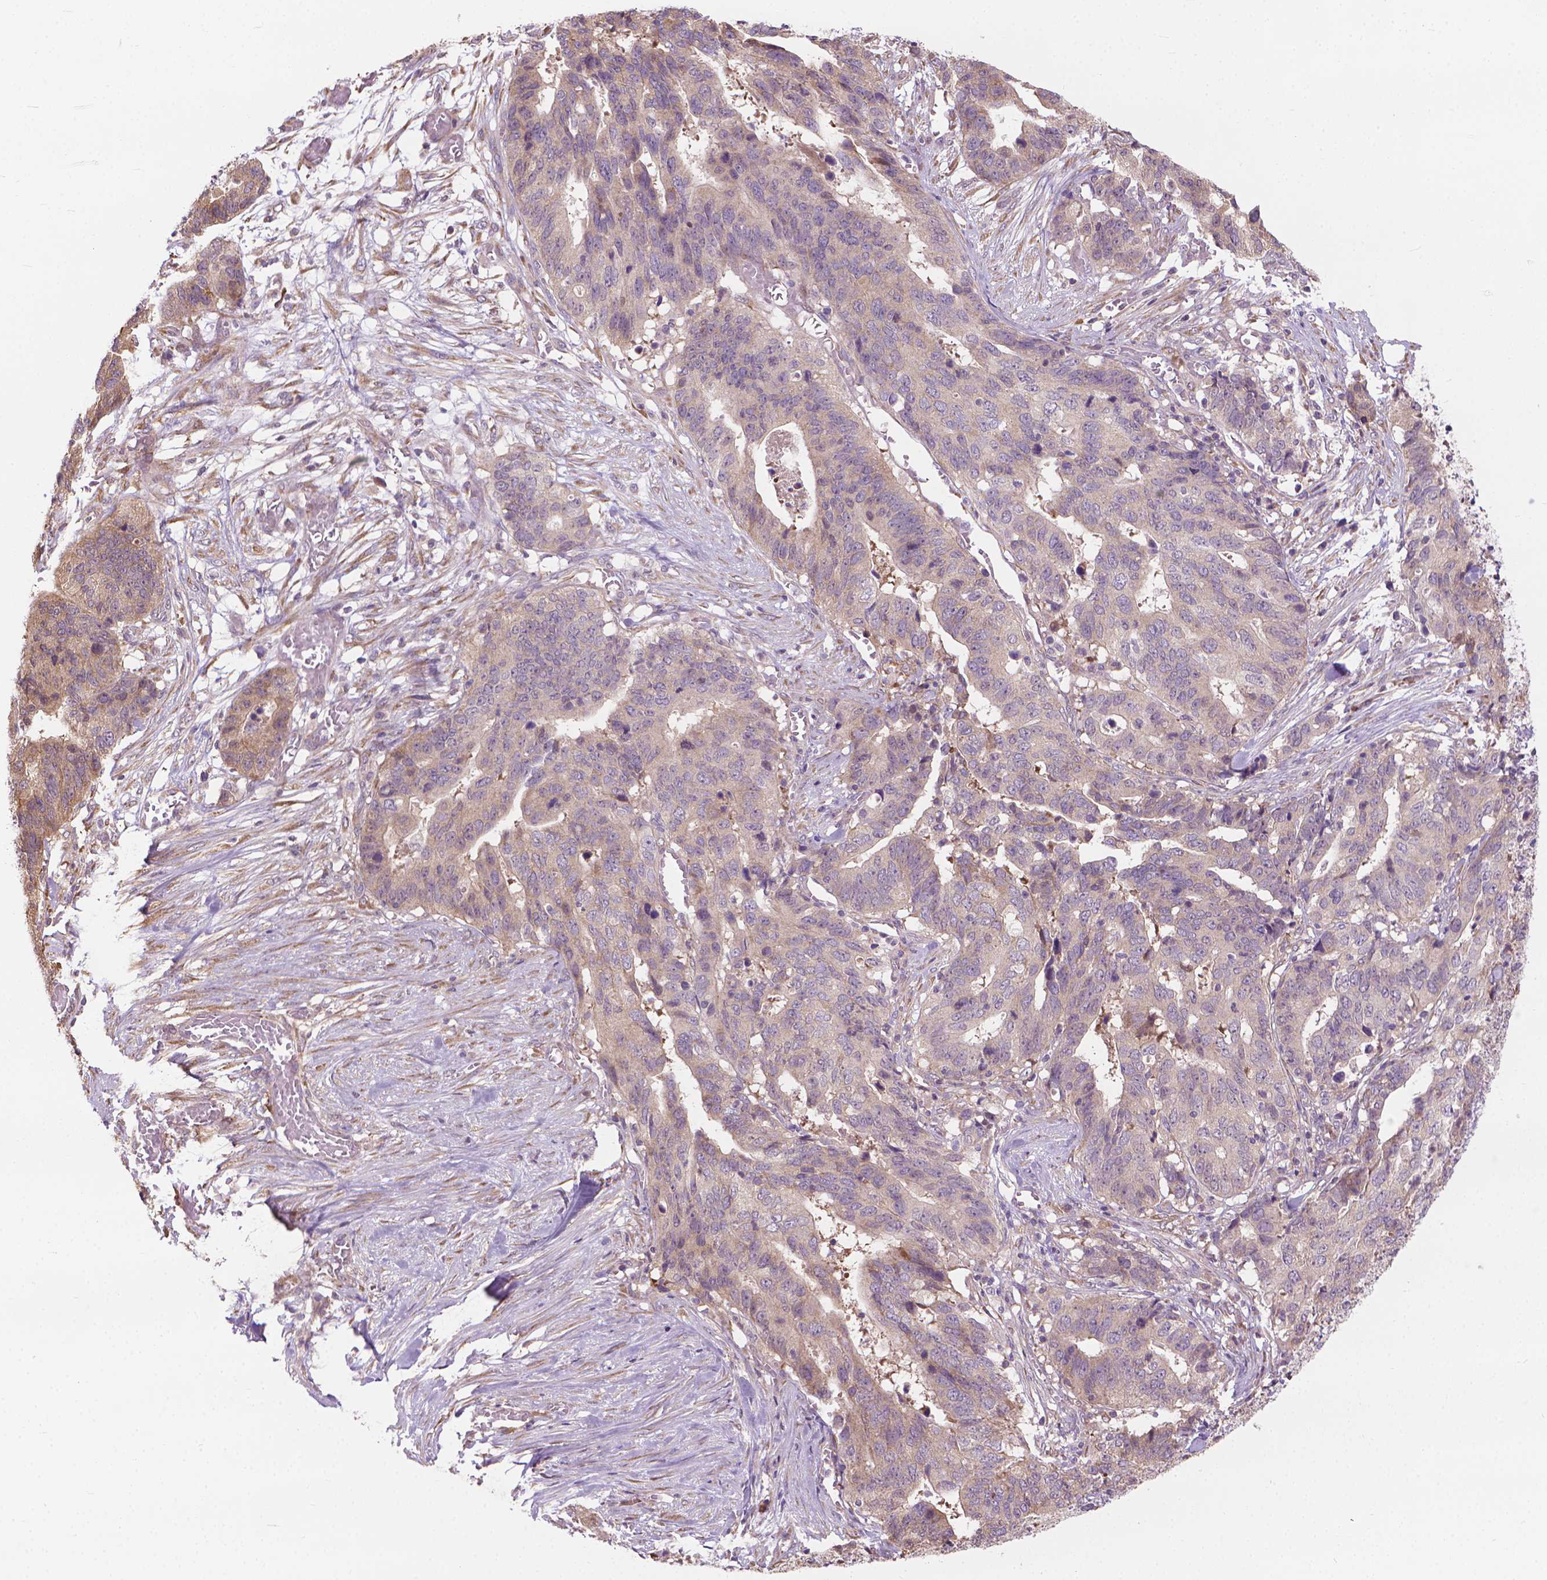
{"staining": {"intensity": "weak", "quantity": "<25%", "location": "cytoplasmic/membranous"}, "tissue": "stomach cancer", "cell_type": "Tumor cells", "image_type": "cancer", "snomed": [{"axis": "morphology", "description": "Adenocarcinoma, NOS"}, {"axis": "topography", "description": "Stomach, upper"}], "caption": "This is an immunohistochemistry histopathology image of stomach adenocarcinoma. There is no expression in tumor cells.", "gene": "NUDT1", "patient": {"sex": "female", "age": 67}}